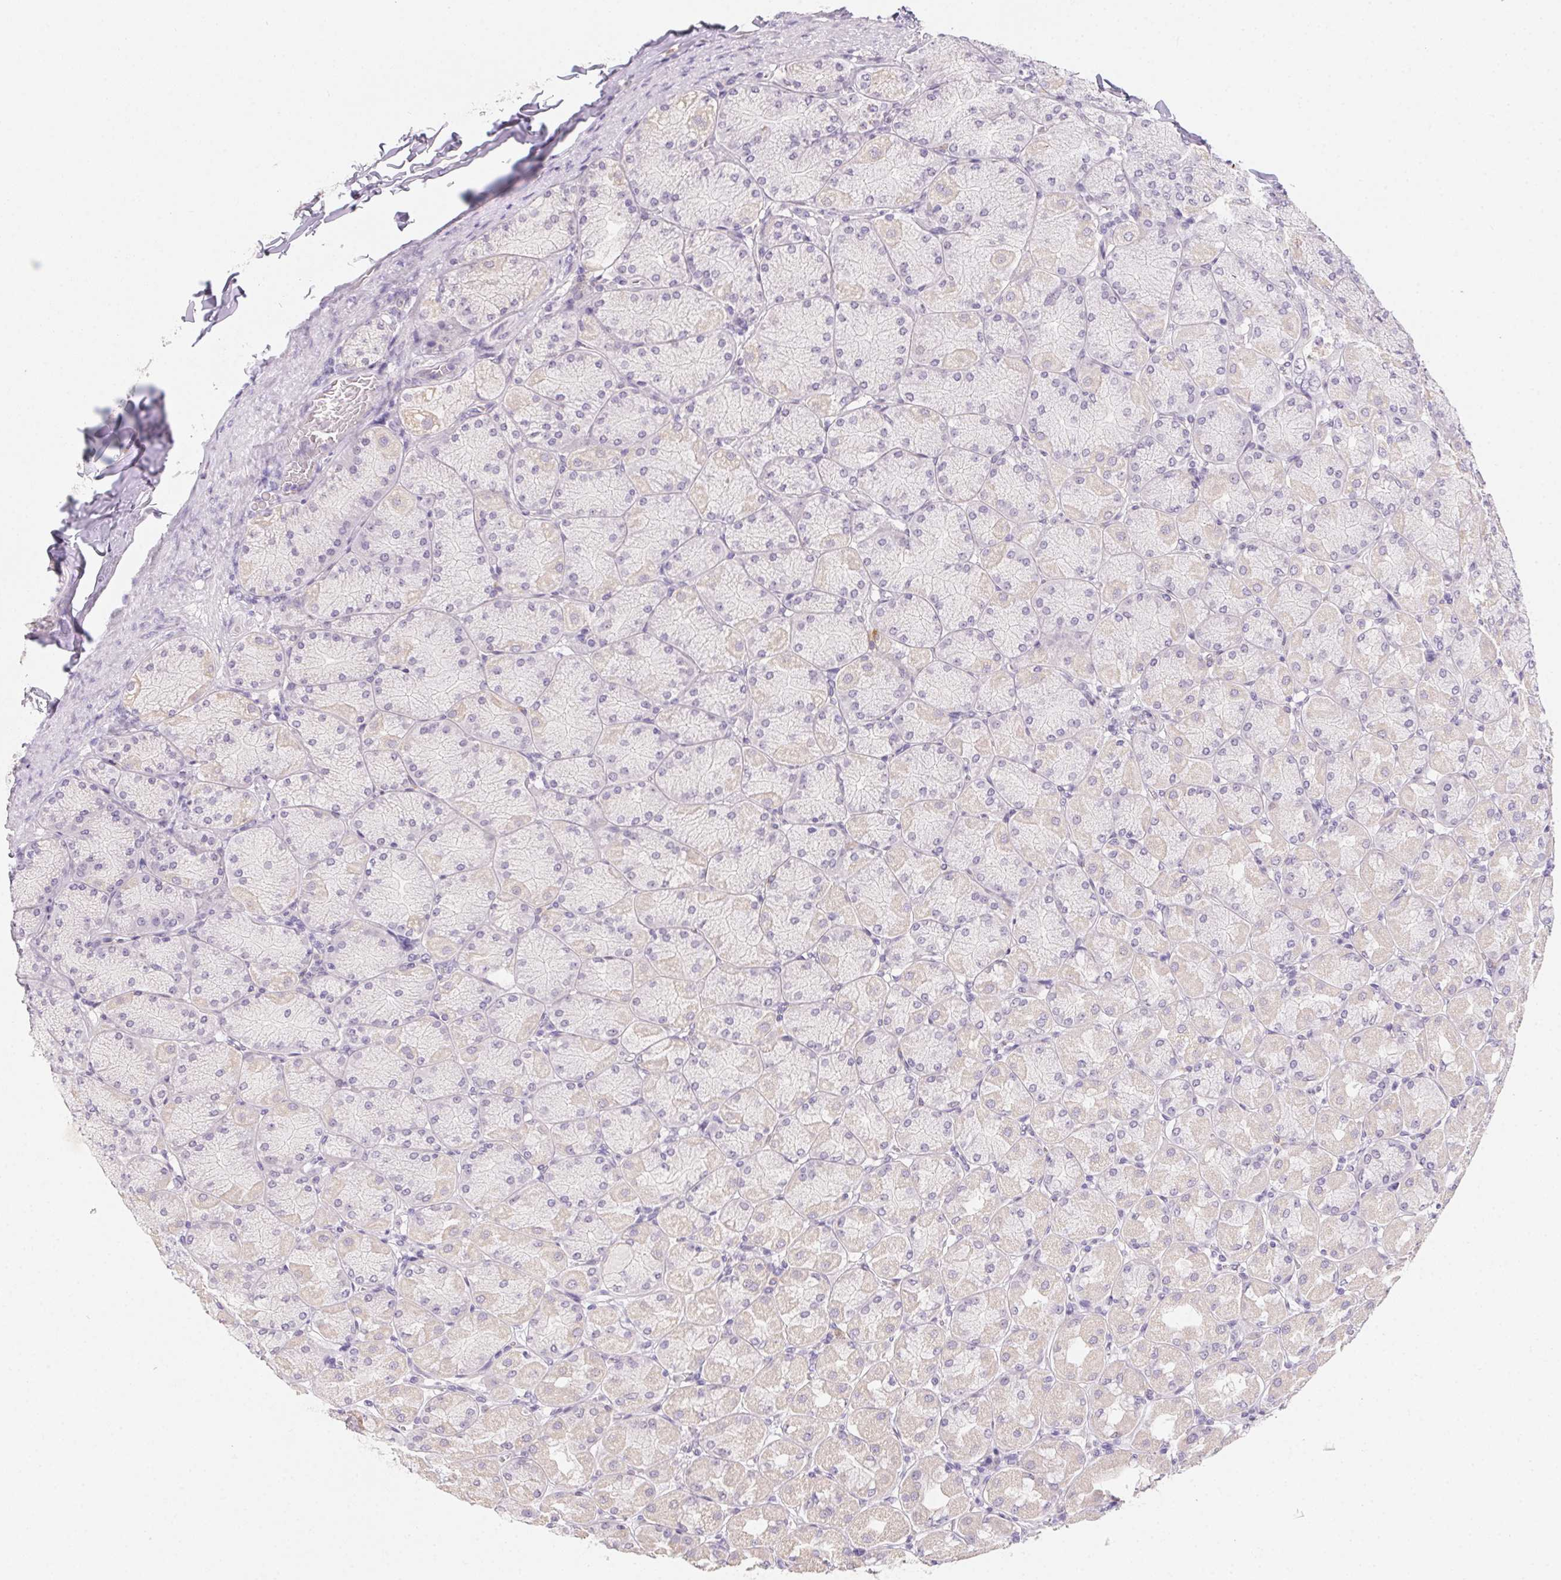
{"staining": {"intensity": "weak", "quantity": "<25%", "location": "cytoplasmic/membranous"}, "tissue": "stomach", "cell_type": "Glandular cells", "image_type": "normal", "snomed": [{"axis": "morphology", "description": "Normal tissue, NOS"}, {"axis": "topography", "description": "Stomach, upper"}], "caption": "This is a image of immunohistochemistry staining of benign stomach, which shows no positivity in glandular cells.", "gene": "MORC1", "patient": {"sex": "female", "age": 56}}